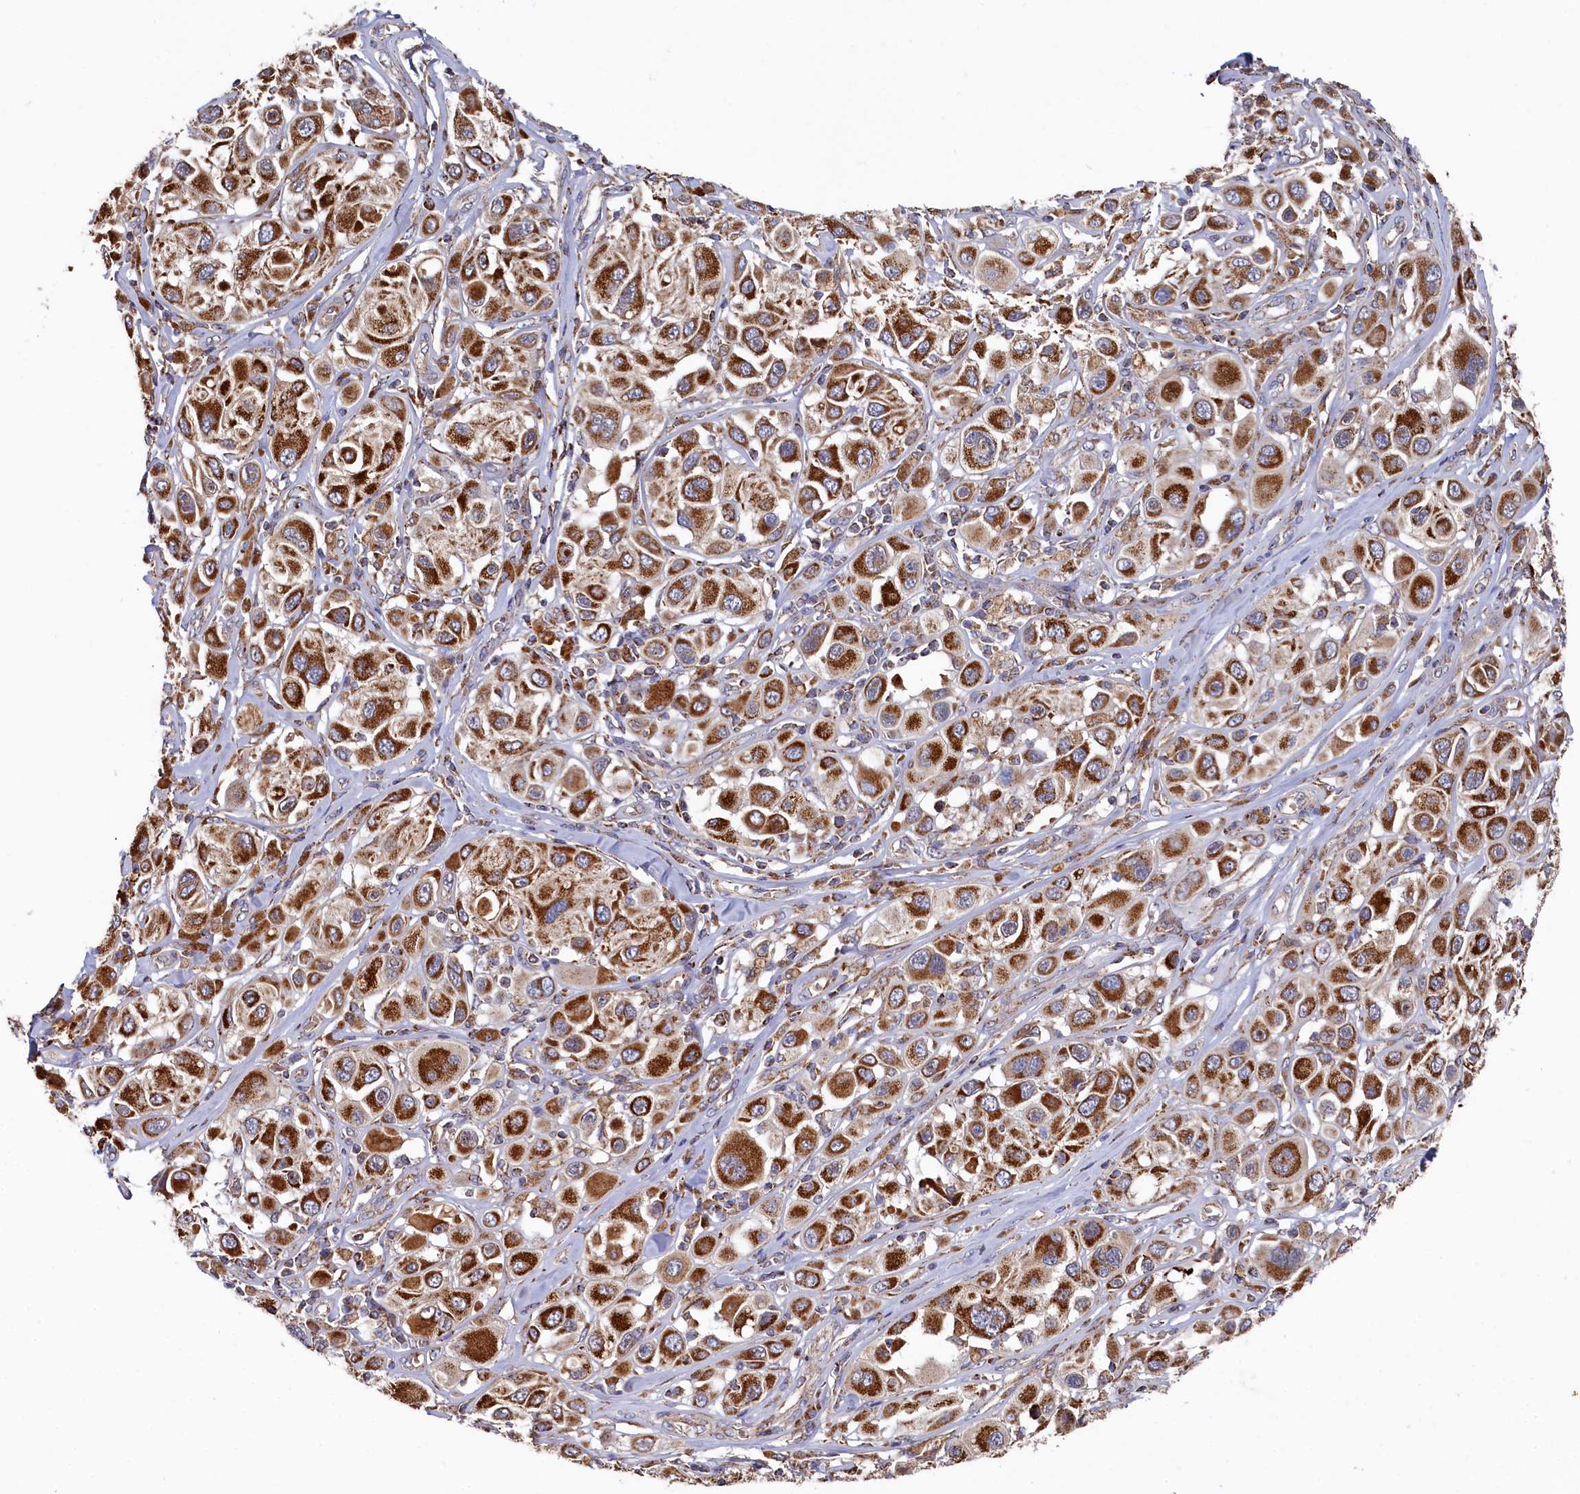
{"staining": {"intensity": "strong", "quantity": ">75%", "location": "cytoplasmic/membranous"}, "tissue": "melanoma", "cell_type": "Tumor cells", "image_type": "cancer", "snomed": [{"axis": "morphology", "description": "Malignant melanoma, Metastatic site"}, {"axis": "topography", "description": "Skin"}], "caption": "A high-resolution photomicrograph shows immunohistochemistry (IHC) staining of melanoma, which demonstrates strong cytoplasmic/membranous positivity in approximately >75% of tumor cells.", "gene": "HAUS2", "patient": {"sex": "male", "age": 41}}